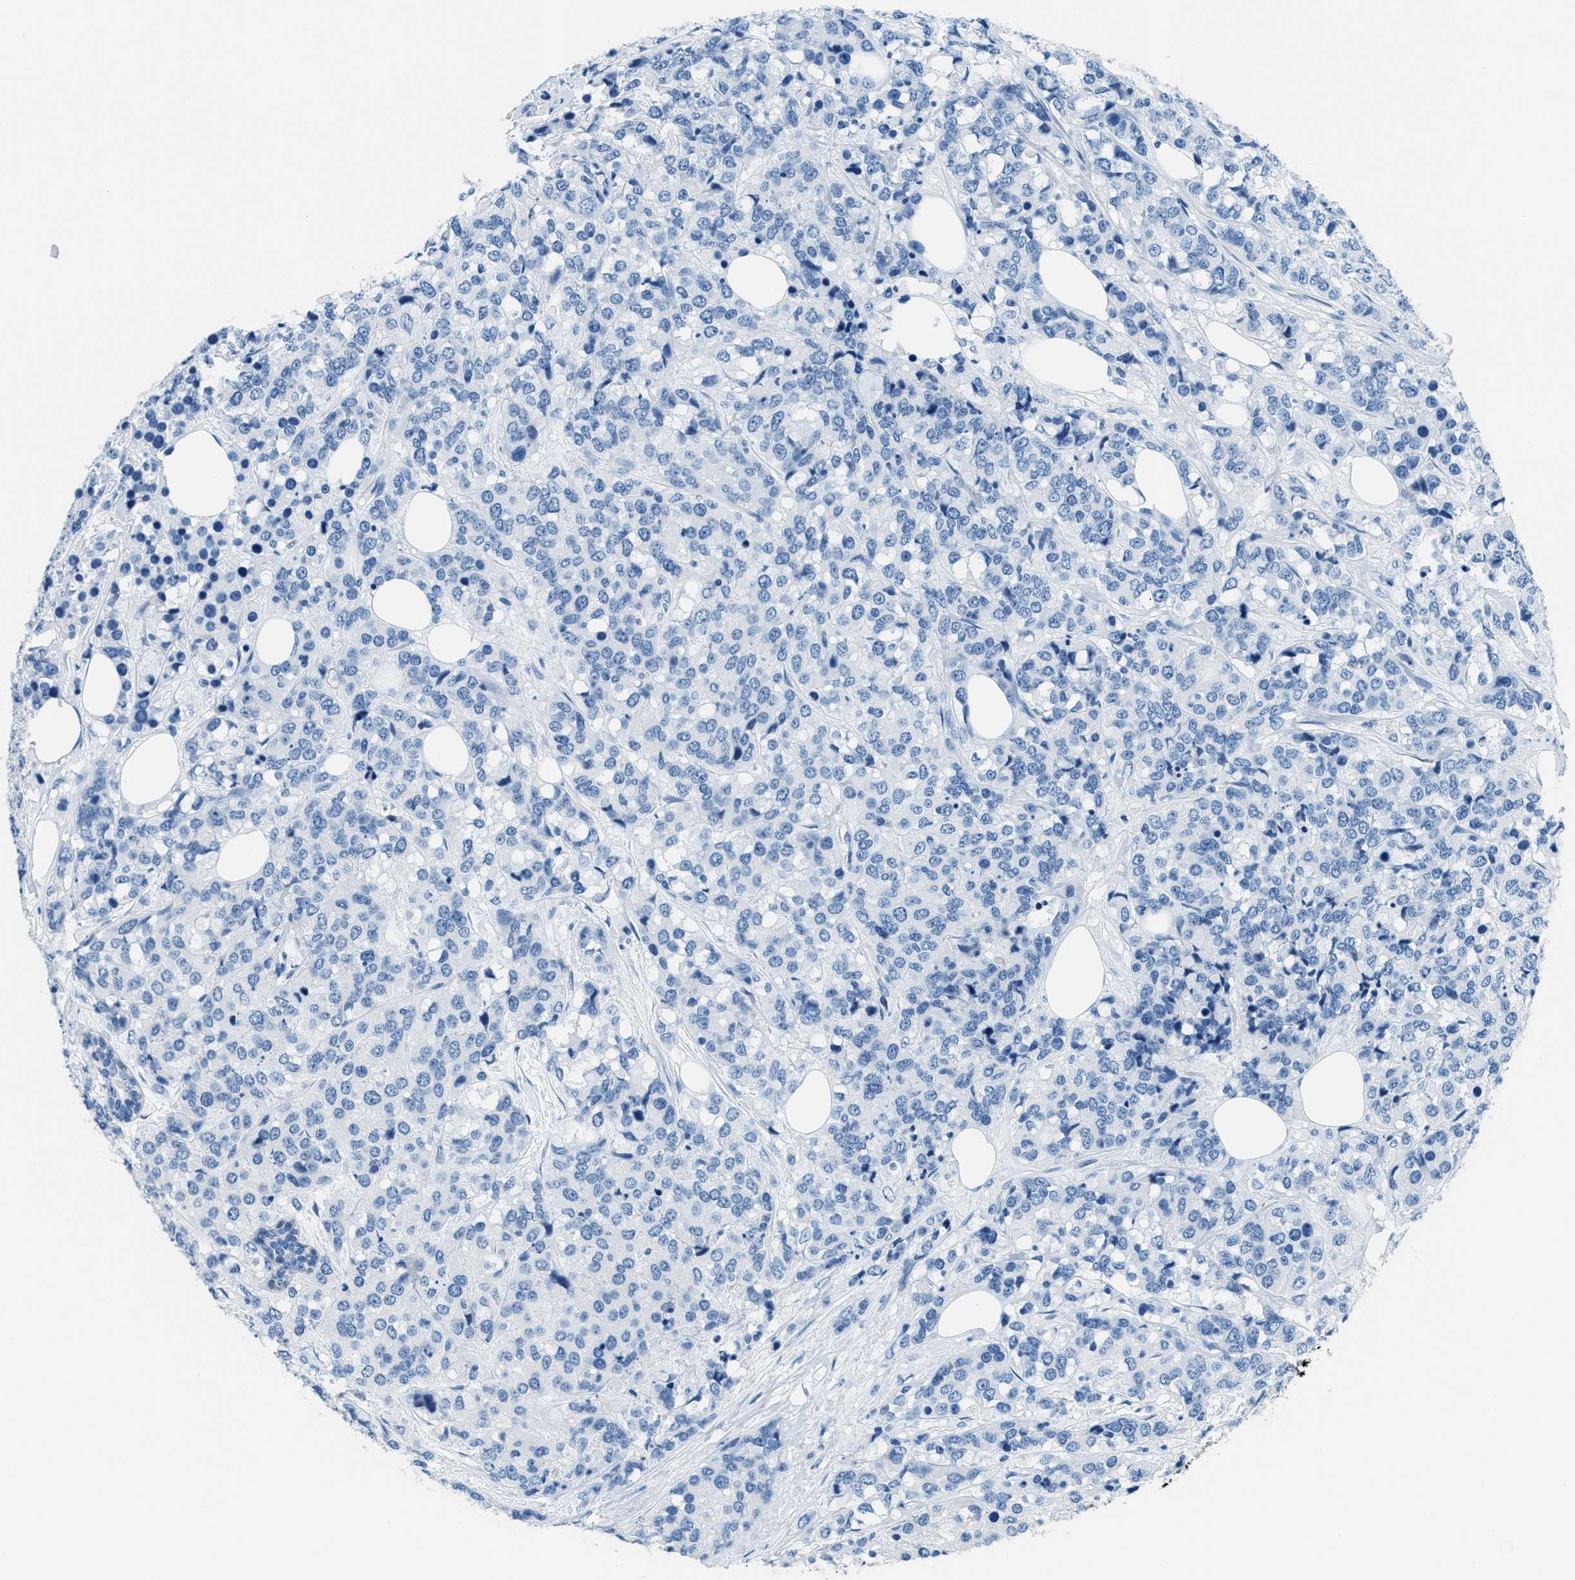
{"staining": {"intensity": "negative", "quantity": "none", "location": "none"}, "tissue": "breast cancer", "cell_type": "Tumor cells", "image_type": "cancer", "snomed": [{"axis": "morphology", "description": "Lobular carcinoma"}, {"axis": "topography", "description": "Breast"}], "caption": "Tumor cells show no significant staining in breast cancer (lobular carcinoma).", "gene": "MGARP", "patient": {"sex": "female", "age": 59}}